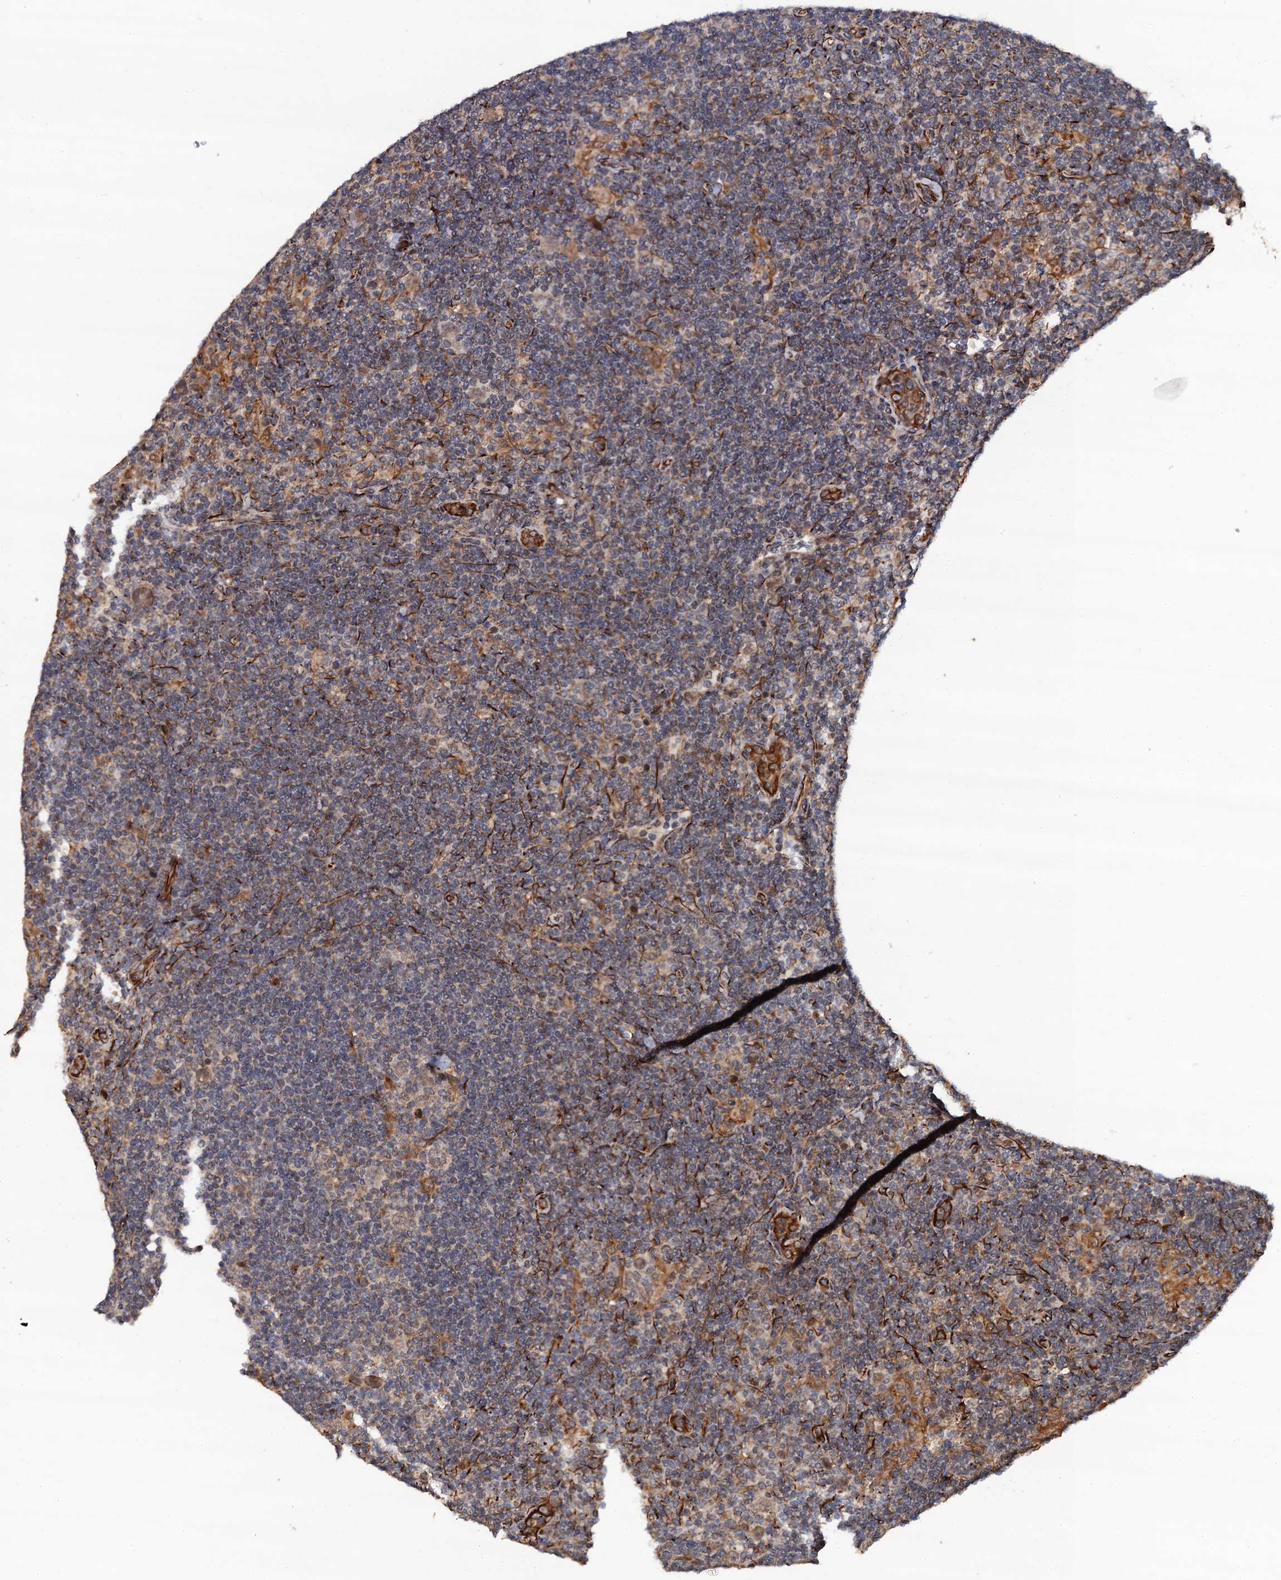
{"staining": {"intensity": "weak", "quantity": ">75%", "location": "cytoplasmic/membranous,nuclear"}, "tissue": "lymphoma", "cell_type": "Tumor cells", "image_type": "cancer", "snomed": [{"axis": "morphology", "description": "Hodgkin's disease, NOS"}, {"axis": "topography", "description": "Lymph node"}], "caption": "About >75% of tumor cells in Hodgkin's disease reveal weak cytoplasmic/membranous and nuclear protein expression as visualized by brown immunohistochemical staining.", "gene": "FSIP1", "patient": {"sex": "female", "age": 57}}